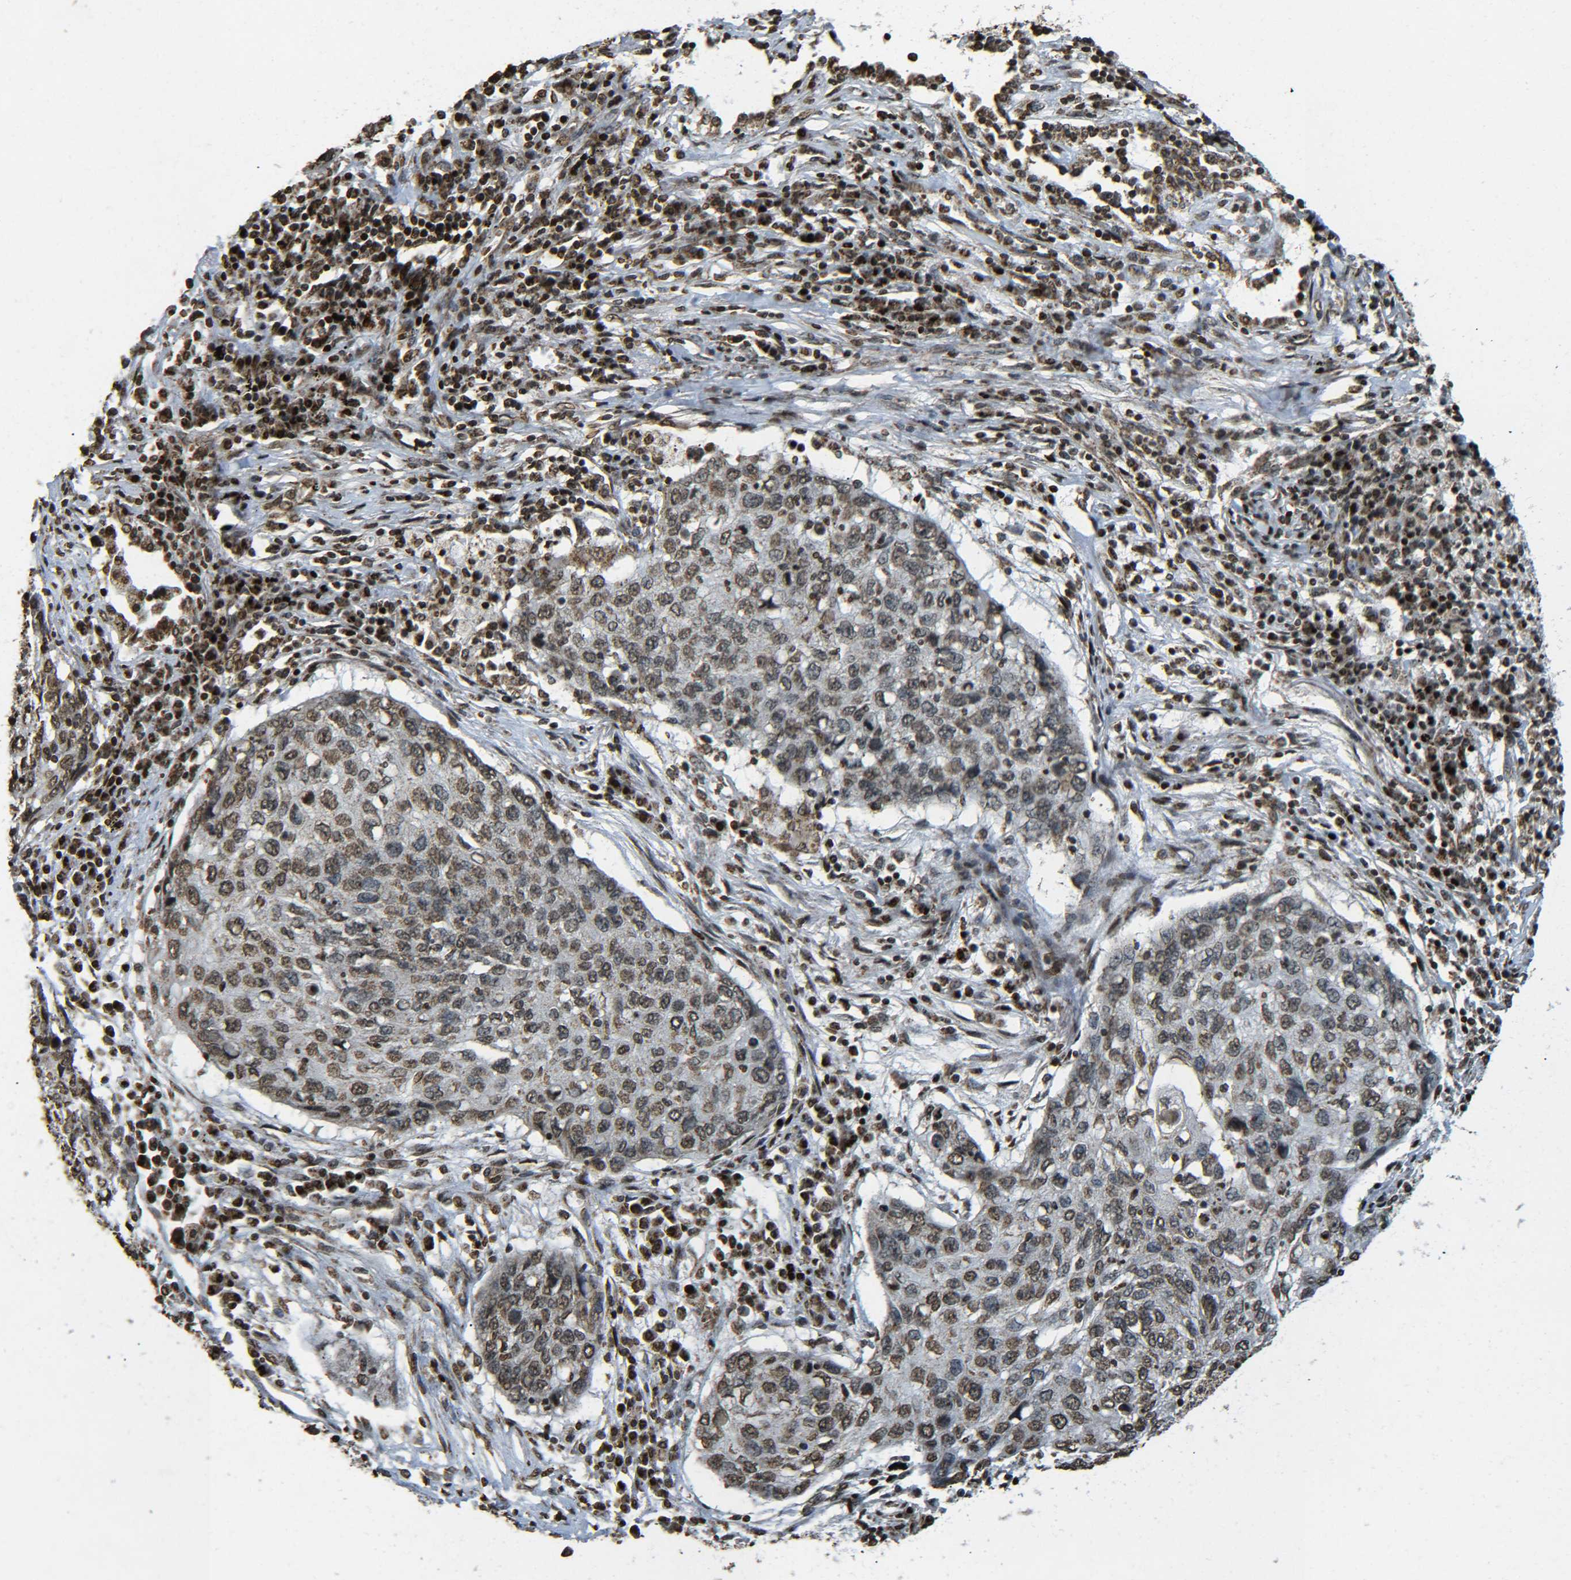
{"staining": {"intensity": "moderate", "quantity": ">75%", "location": "nuclear"}, "tissue": "lung cancer", "cell_type": "Tumor cells", "image_type": "cancer", "snomed": [{"axis": "morphology", "description": "Squamous cell carcinoma, NOS"}, {"axis": "topography", "description": "Lung"}], "caption": "A histopathology image of lung cancer (squamous cell carcinoma) stained for a protein reveals moderate nuclear brown staining in tumor cells.", "gene": "NEUROG2", "patient": {"sex": "female", "age": 63}}